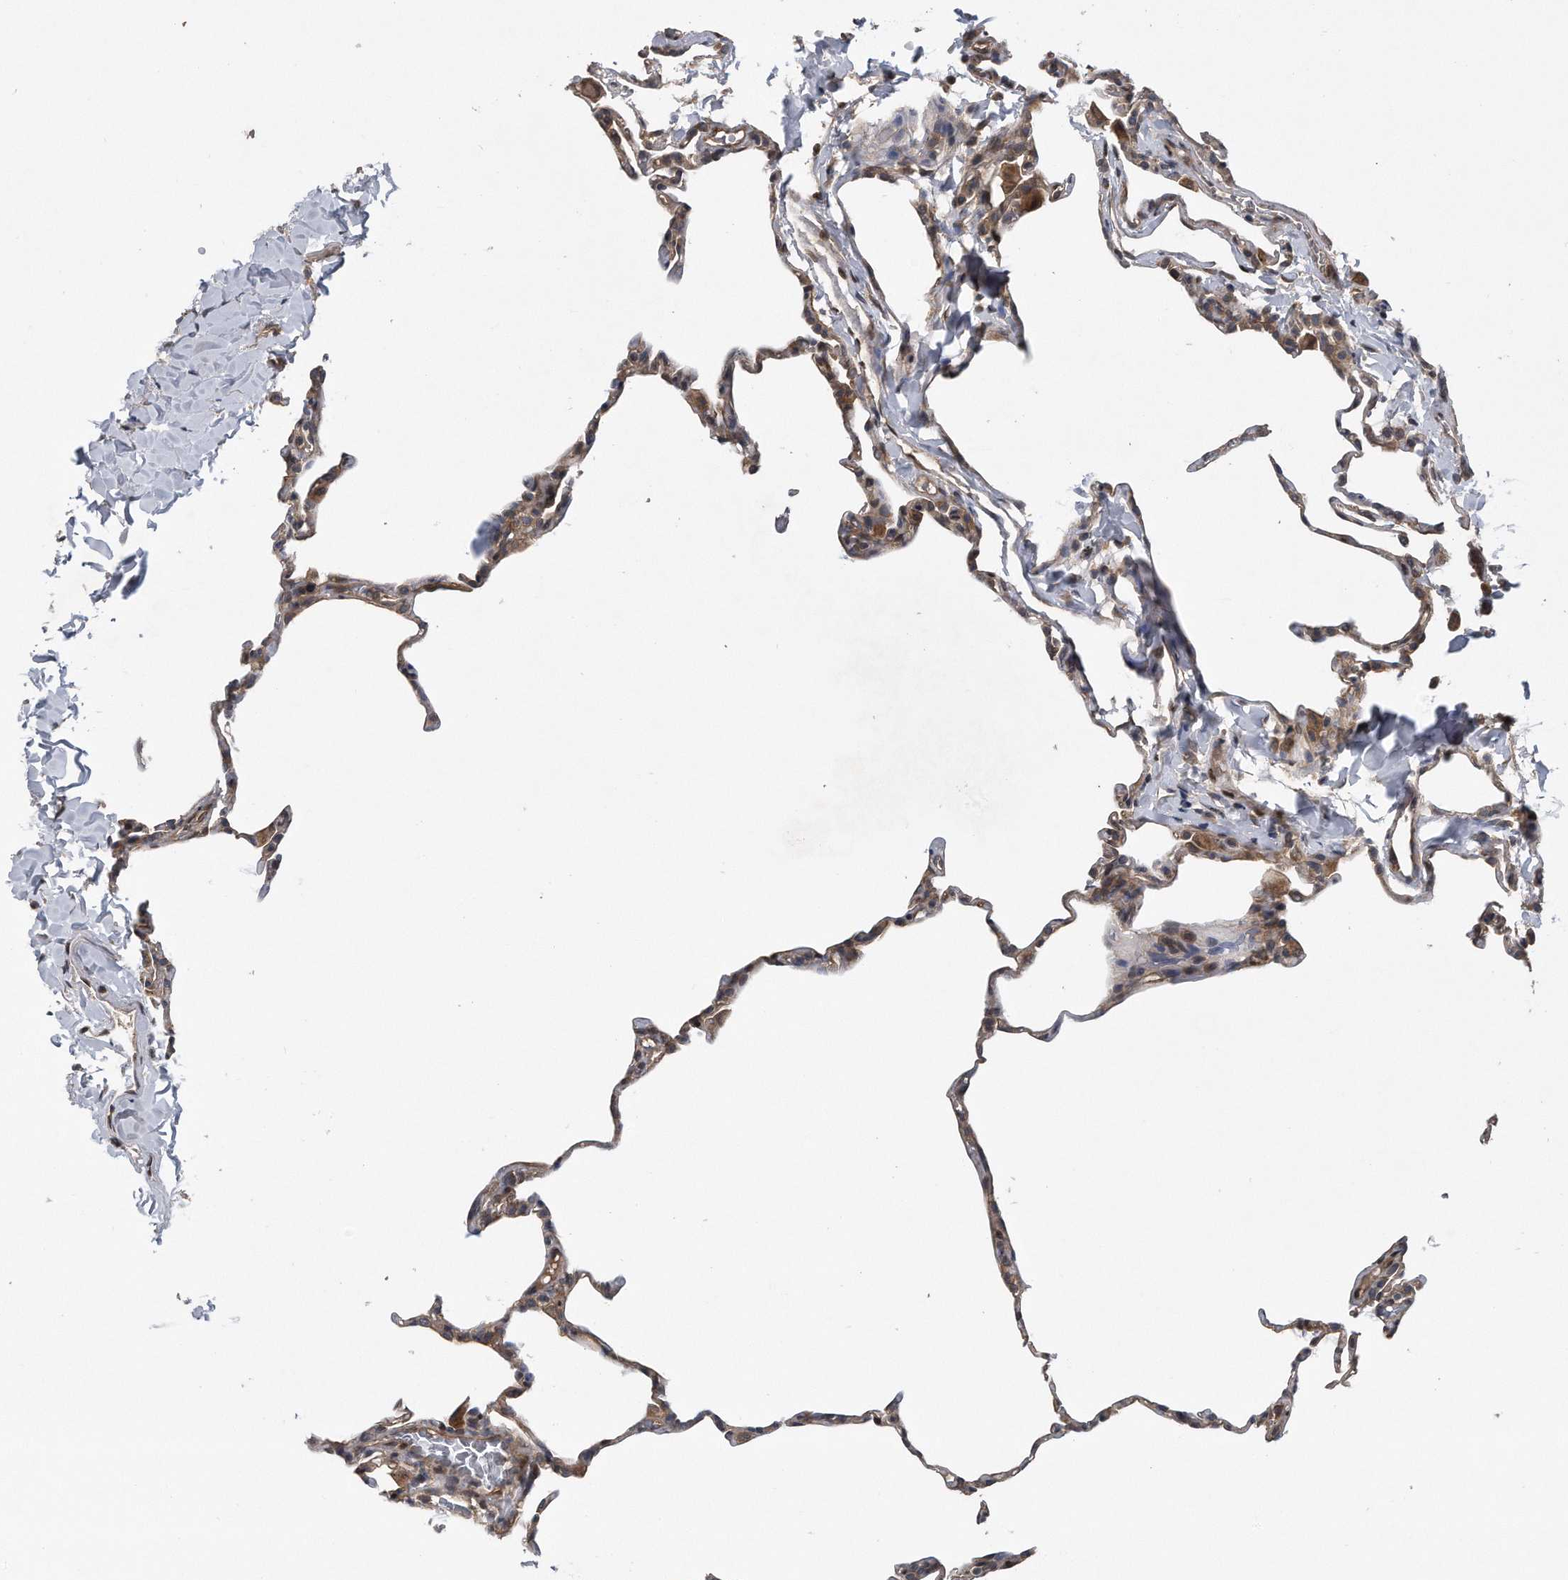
{"staining": {"intensity": "weak", "quantity": ">75%", "location": "cytoplasmic/membranous"}, "tissue": "lung", "cell_type": "Alveolar cells", "image_type": "normal", "snomed": [{"axis": "morphology", "description": "Normal tissue, NOS"}, {"axis": "topography", "description": "Lung"}], "caption": "This is an image of immunohistochemistry staining of normal lung, which shows weak staining in the cytoplasmic/membranous of alveolar cells.", "gene": "ZNF79", "patient": {"sex": "male", "age": 20}}